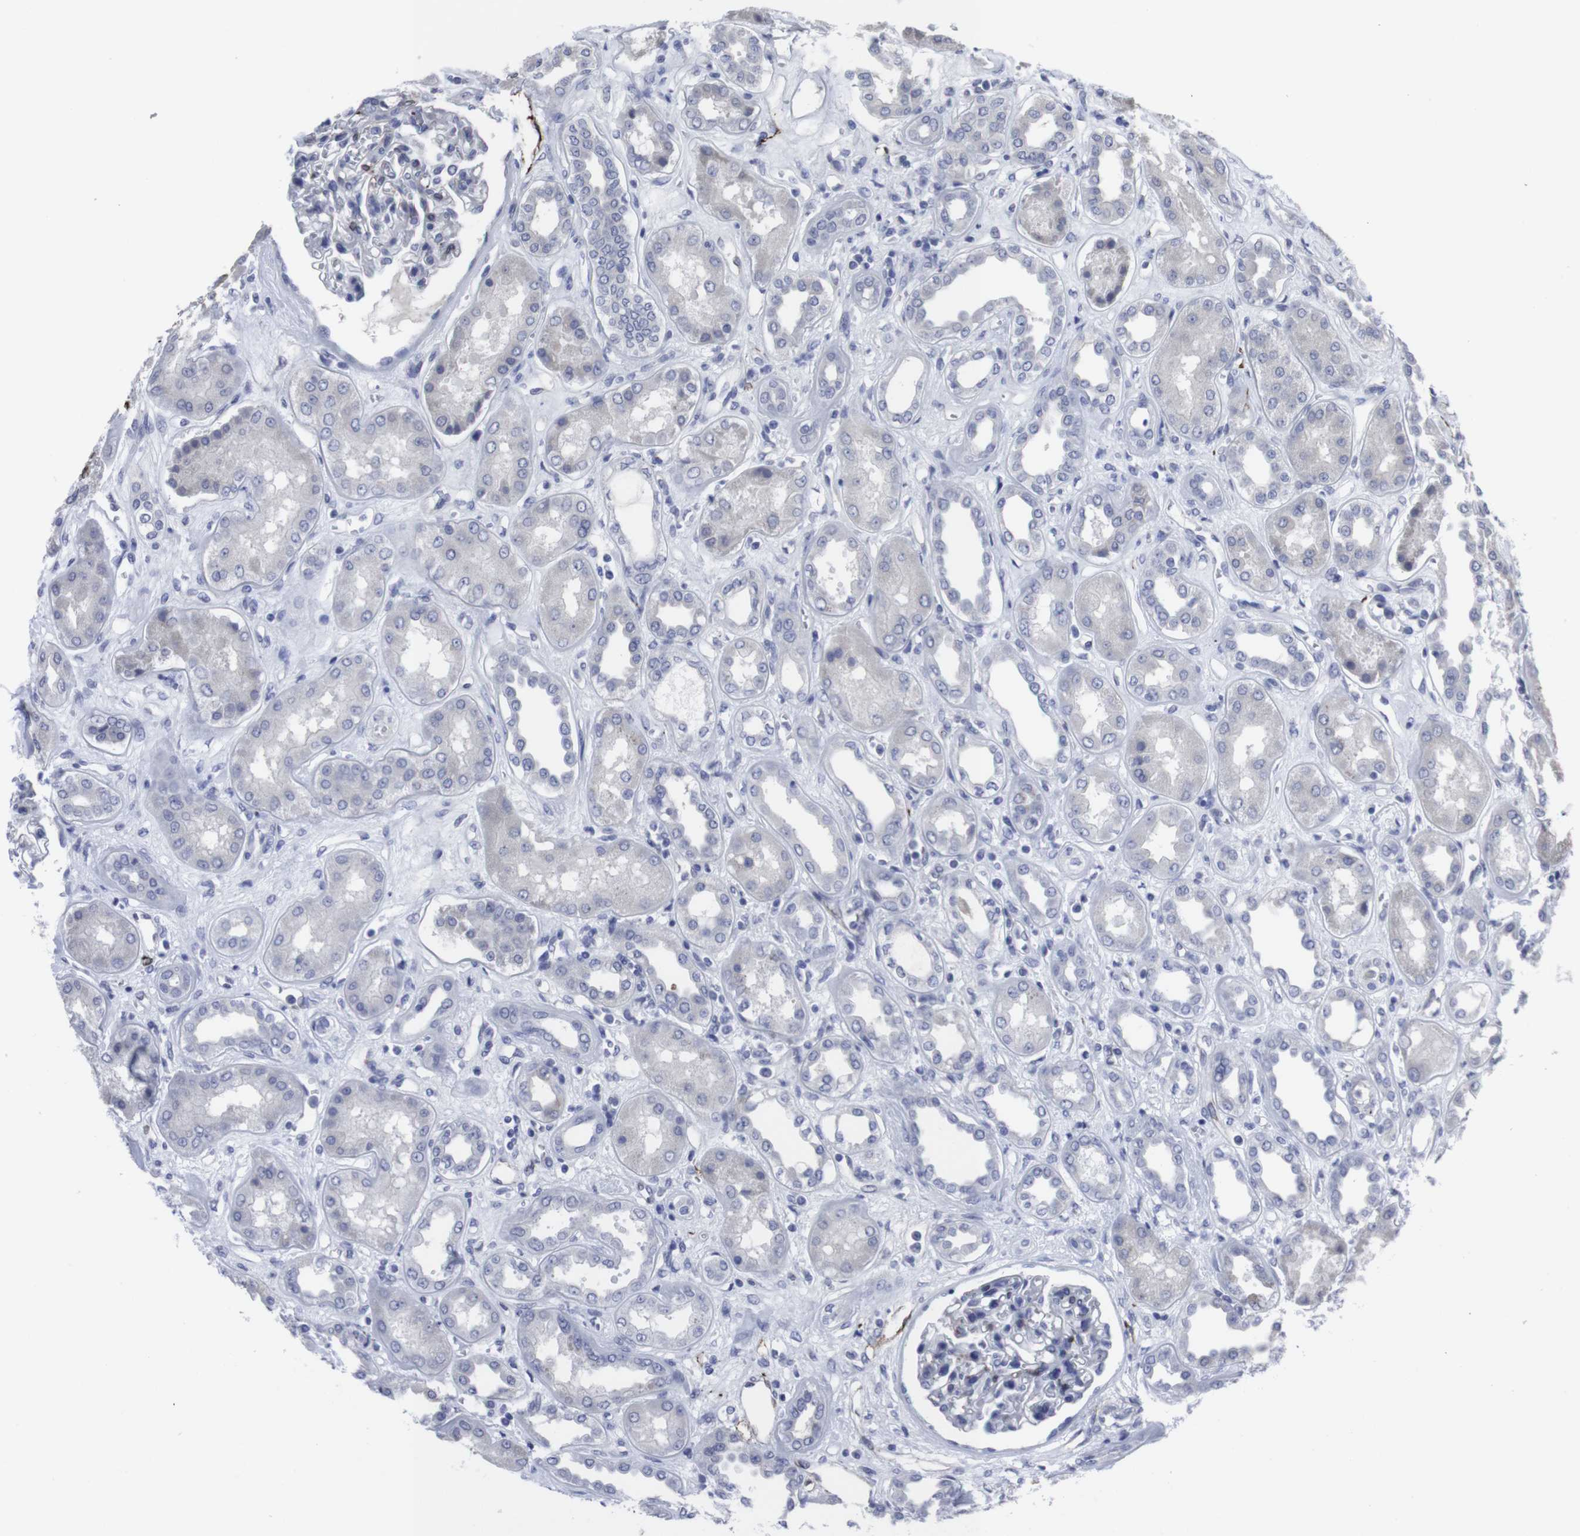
{"staining": {"intensity": "negative", "quantity": "none", "location": "none"}, "tissue": "kidney", "cell_type": "Cells in glomeruli", "image_type": "normal", "snomed": [{"axis": "morphology", "description": "Normal tissue, NOS"}, {"axis": "topography", "description": "Kidney"}], "caption": "A high-resolution micrograph shows immunohistochemistry staining of normal kidney, which reveals no significant positivity in cells in glomeruli.", "gene": "SNCG", "patient": {"sex": "male", "age": 59}}